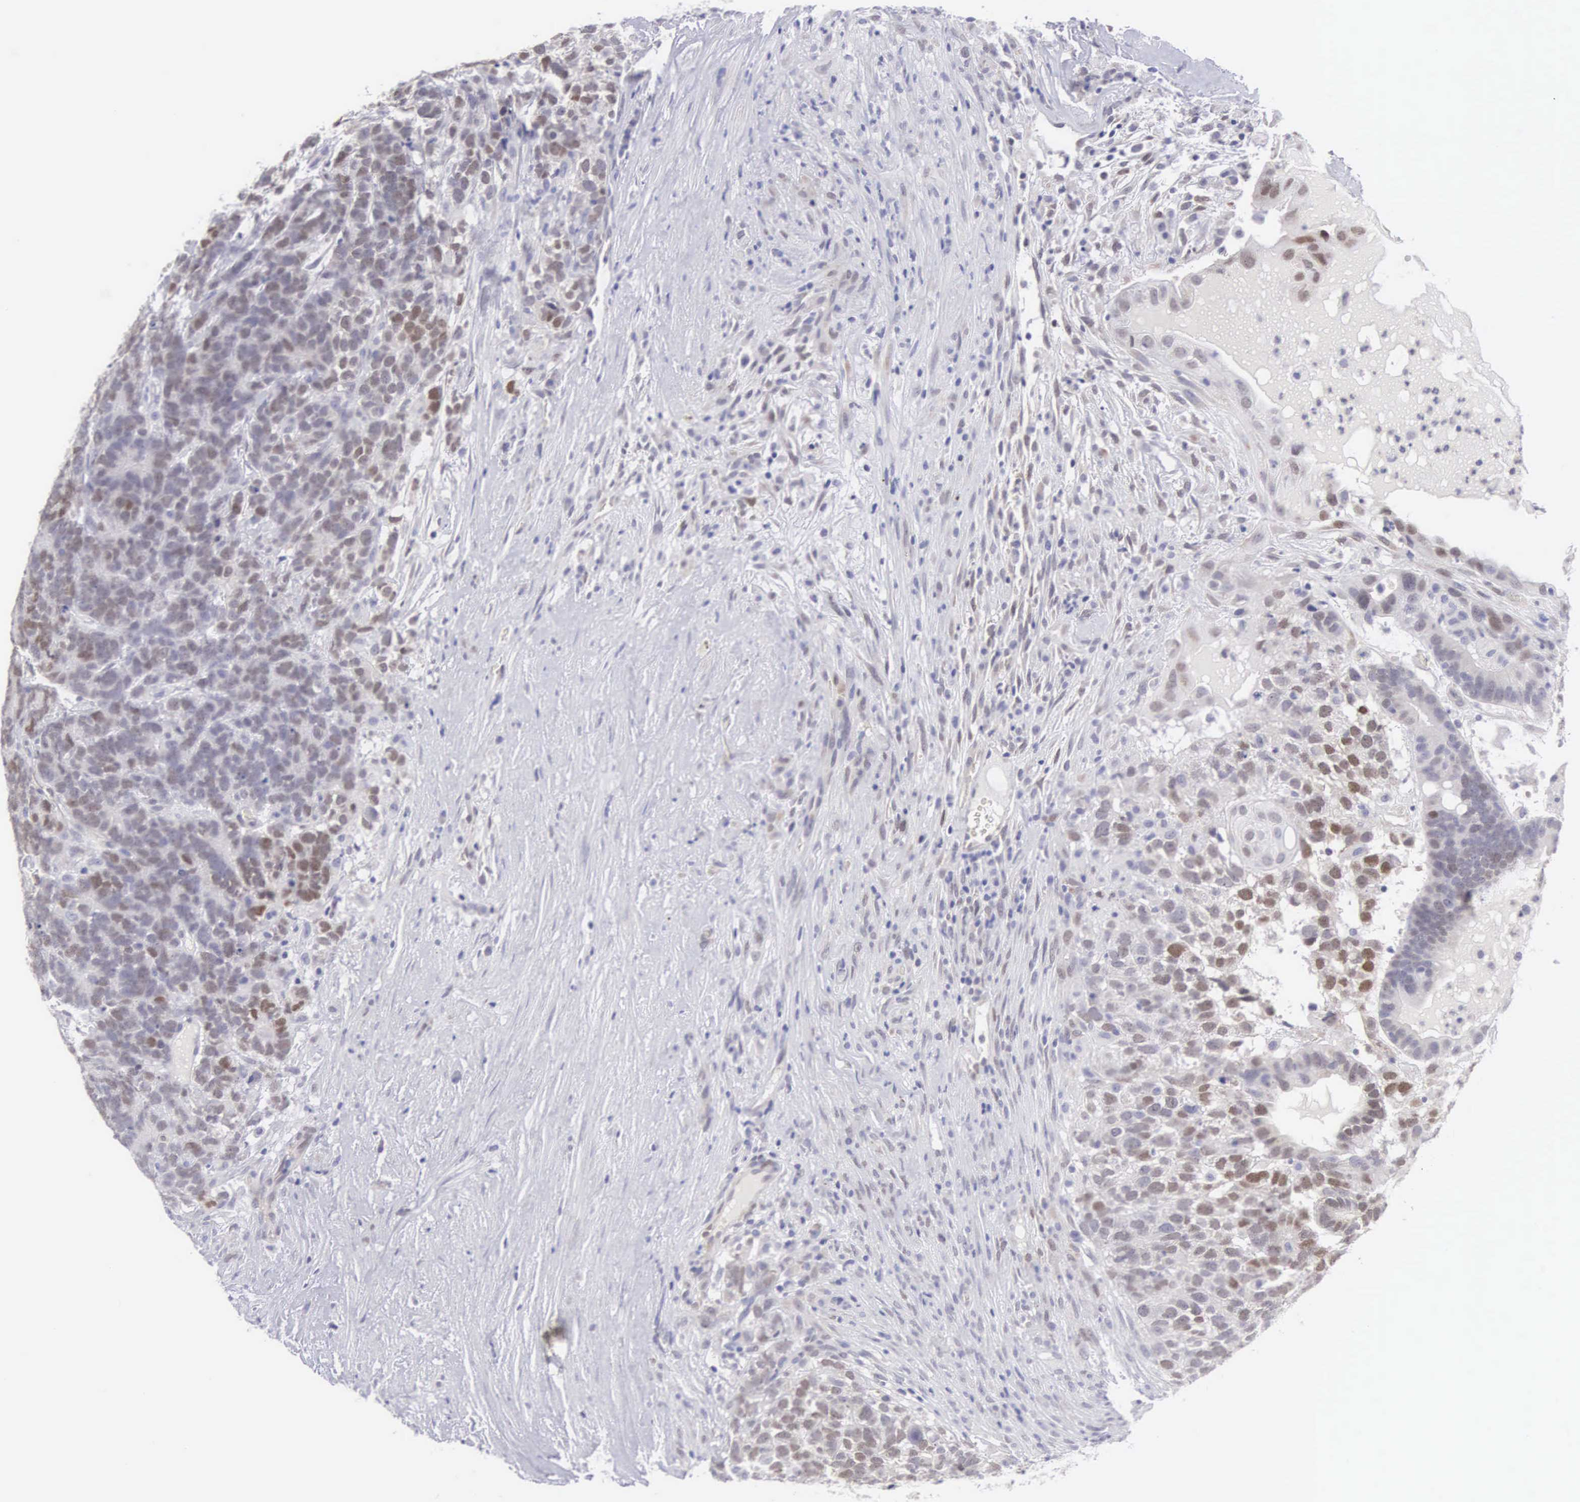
{"staining": {"intensity": "moderate", "quantity": ">75%", "location": "nuclear"}, "tissue": "testis cancer", "cell_type": "Tumor cells", "image_type": "cancer", "snomed": [{"axis": "morphology", "description": "Carcinoma, Embryonal, NOS"}, {"axis": "topography", "description": "Testis"}], "caption": "This histopathology image demonstrates immunohistochemistry staining of embryonal carcinoma (testis), with medium moderate nuclear staining in approximately >75% of tumor cells.", "gene": "SOX11", "patient": {"sex": "male", "age": 26}}